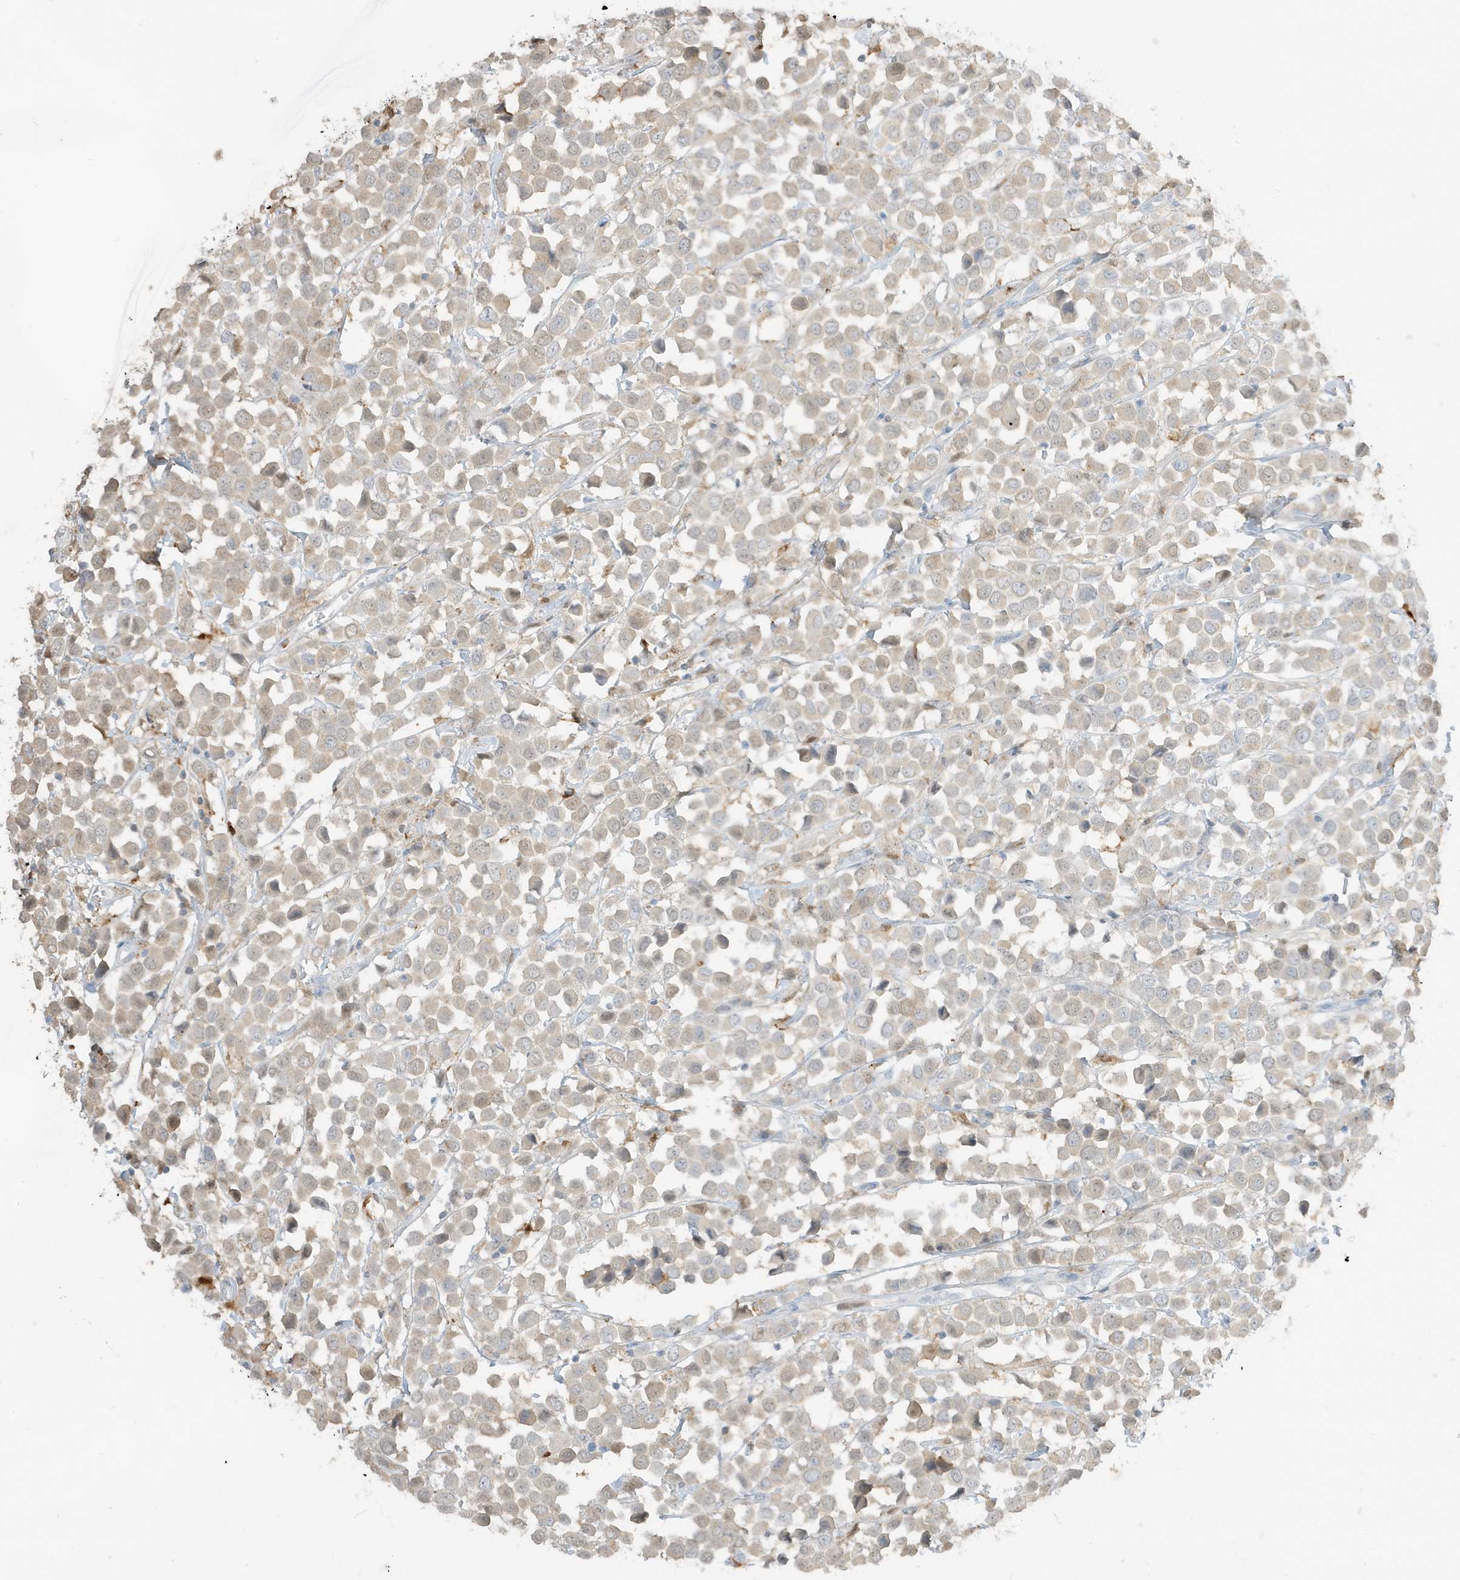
{"staining": {"intensity": "weak", "quantity": "<25%", "location": "cytoplasmic/membranous"}, "tissue": "breast cancer", "cell_type": "Tumor cells", "image_type": "cancer", "snomed": [{"axis": "morphology", "description": "Duct carcinoma"}, {"axis": "topography", "description": "Breast"}], "caption": "Tumor cells show no significant protein expression in breast cancer.", "gene": "GCA", "patient": {"sex": "female", "age": 61}}